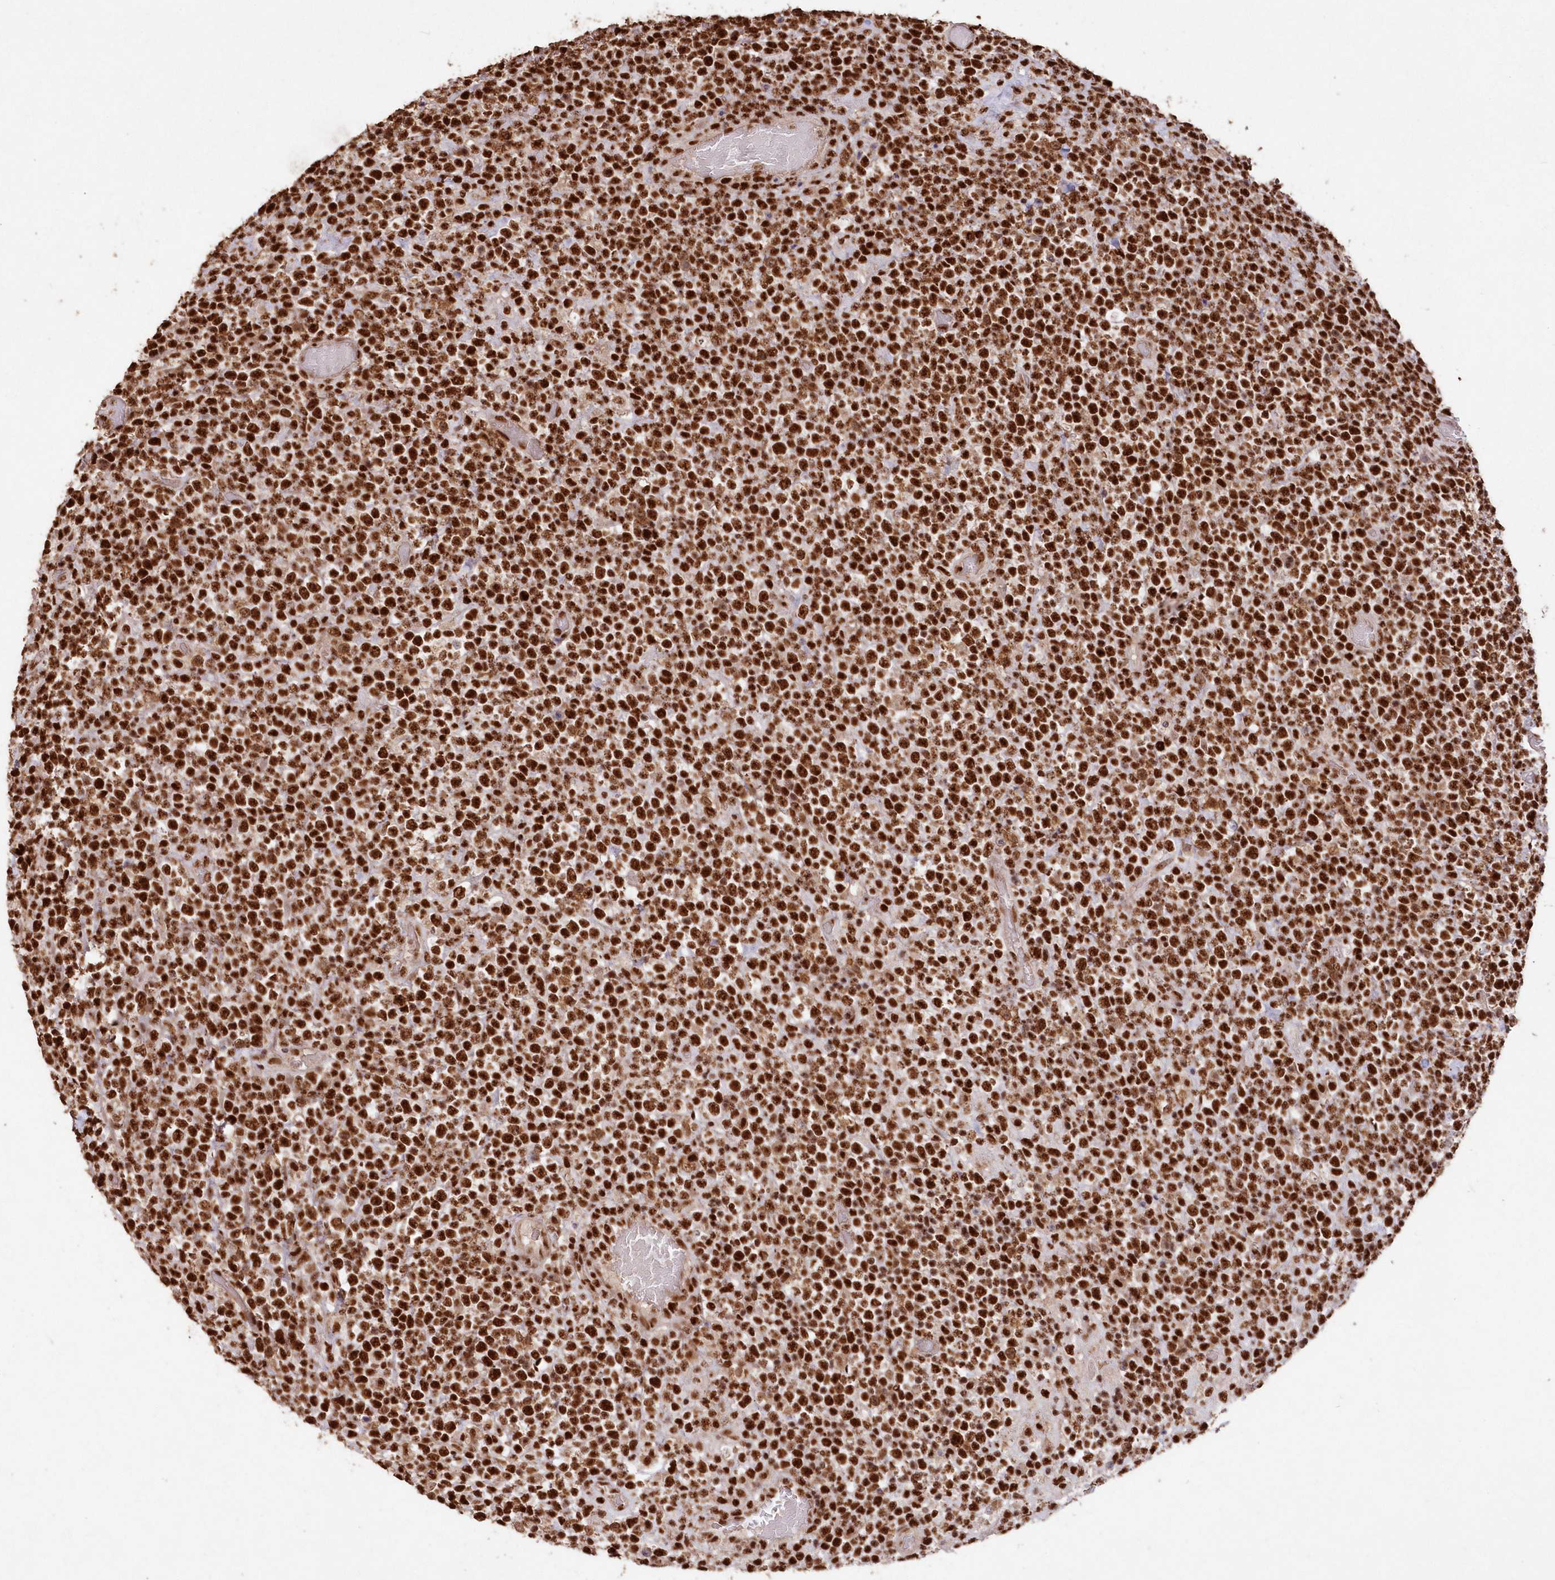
{"staining": {"intensity": "strong", "quantity": ">75%", "location": "nuclear"}, "tissue": "lymphoma", "cell_type": "Tumor cells", "image_type": "cancer", "snomed": [{"axis": "morphology", "description": "Malignant lymphoma, non-Hodgkin's type, High grade"}, {"axis": "topography", "description": "Colon"}], "caption": "This micrograph demonstrates IHC staining of human lymphoma, with high strong nuclear staining in about >75% of tumor cells.", "gene": "PDS5A", "patient": {"sex": "female", "age": 53}}